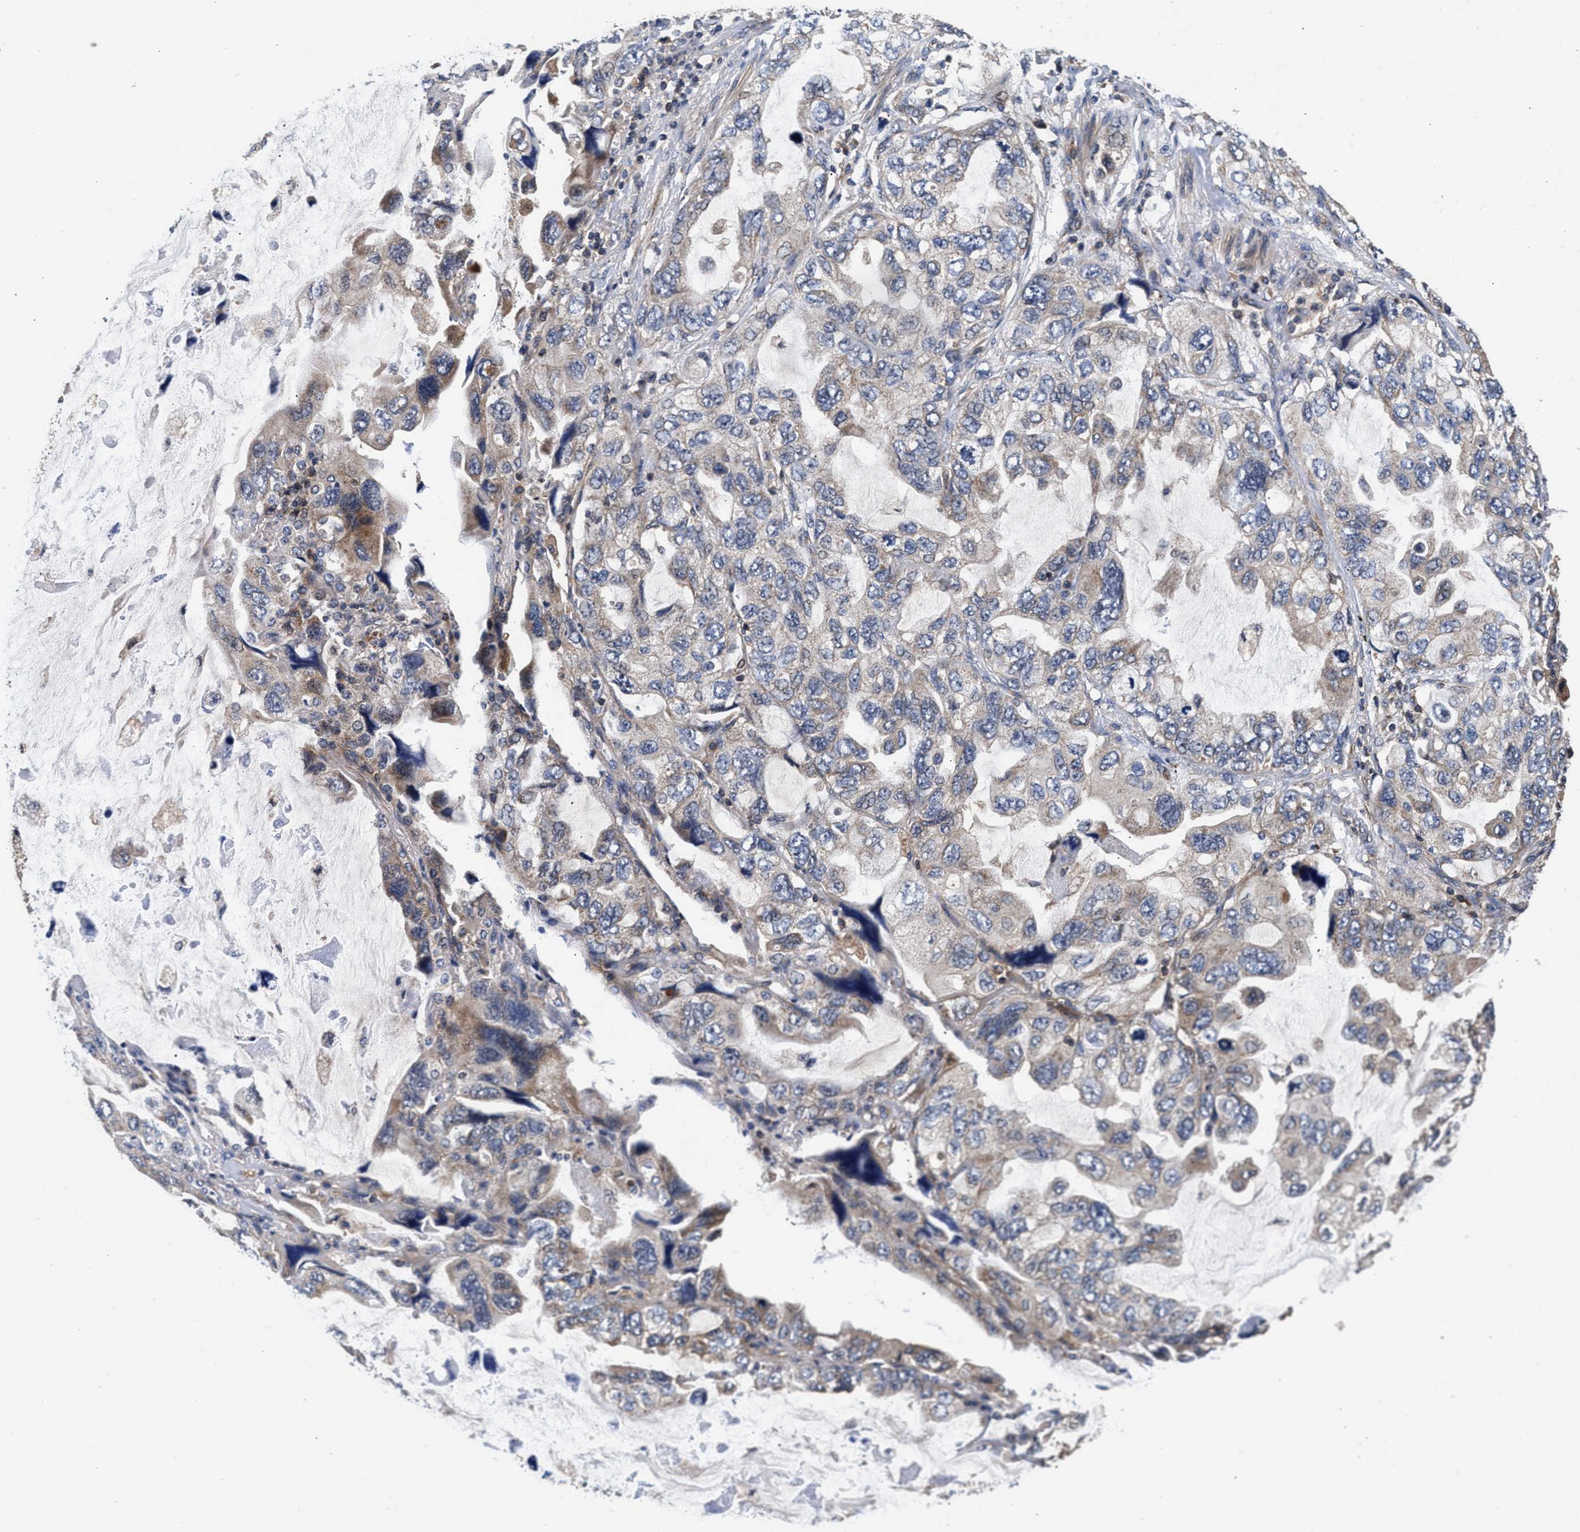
{"staining": {"intensity": "weak", "quantity": "25%-75%", "location": "cytoplasmic/membranous"}, "tissue": "lung cancer", "cell_type": "Tumor cells", "image_type": "cancer", "snomed": [{"axis": "morphology", "description": "Squamous cell carcinoma, NOS"}, {"axis": "topography", "description": "Lung"}], "caption": "Immunohistochemical staining of human squamous cell carcinoma (lung) displays weak cytoplasmic/membranous protein staining in approximately 25%-75% of tumor cells.", "gene": "NFKB2", "patient": {"sex": "female", "age": 73}}